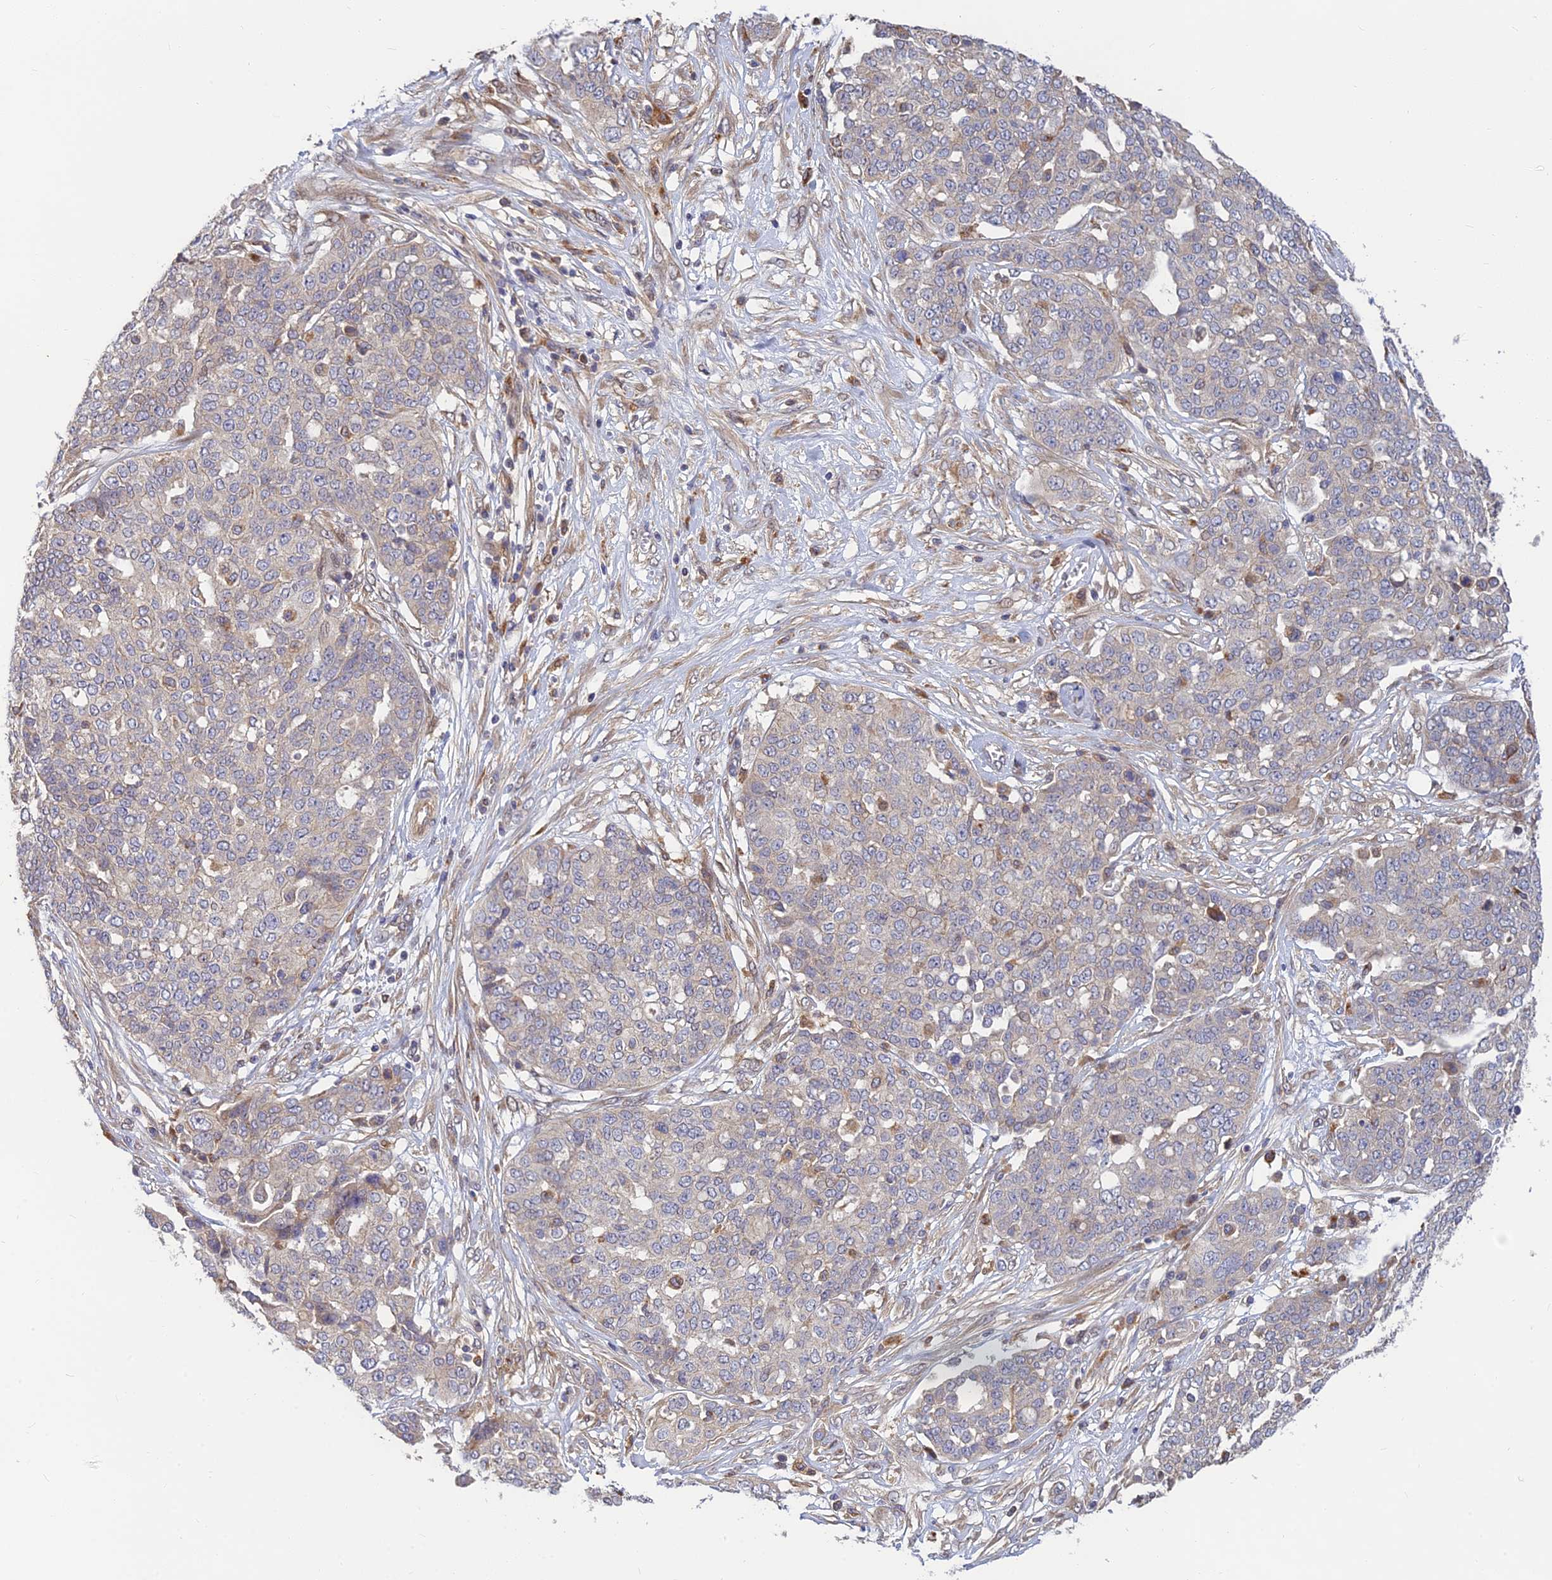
{"staining": {"intensity": "negative", "quantity": "none", "location": "none"}, "tissue": "ovarian cancer", "cell_type": "Tumor cells", "image_type": "cancer", "snomed": [{"axis": "morphology", "description": "Cystadenocarcinoma, serous, NOS"}, {"axis": "topography", "description": "Soft tissue"}, {"axis": "topography", "description": "Ovary"}], "caption": "The histopathology image shows no staining of tumor cells in ovarian cancer (serous cystadenocarcinoma).", "gene": "FAM151B", "patient": {"sex": "female", "age": 57}}